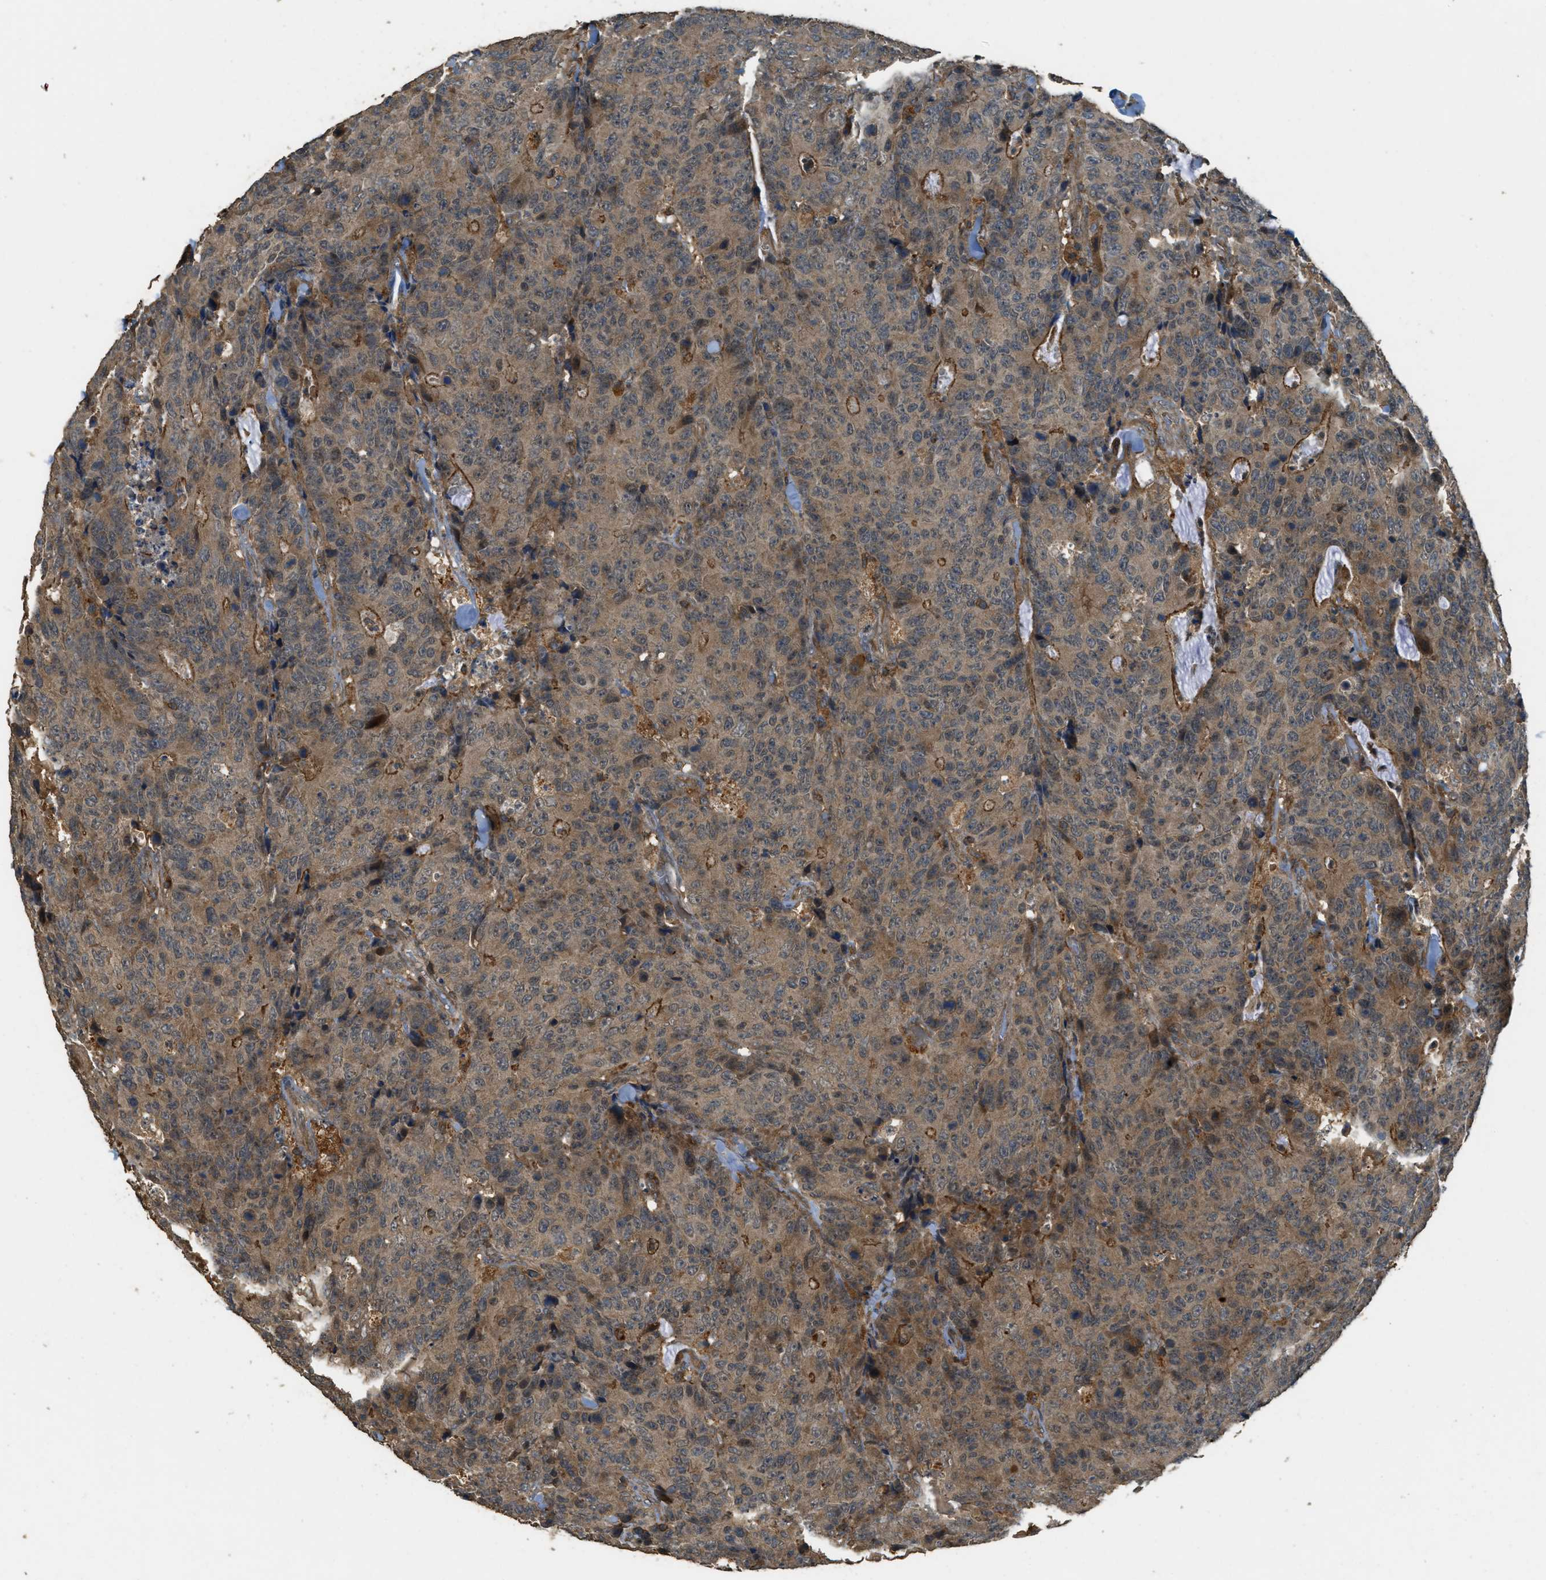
{"staining": {"intensity": "moderate", "quantity": ">75%", "location": "cytoplasmic/membranous"}, "tissue": "colorectal cancer", "cell_type": "Tumor cells", "image_type": "cancer", "snomed": [{"axis": "morphology", "description": "Adenocarcinoma, NOS"}, {"axis": "topography", "description": "Colon"}], "caption": "This histopathology image displays colorectal cancer stained with IHC to label a protein in brown. The cytoplasmic/membranous of tumor cells show moderate positivity for the protein. Nuclei are counter-stained blue.", "gene": "PPP6R3", "patient": {"sex": "female", "age": 86}}